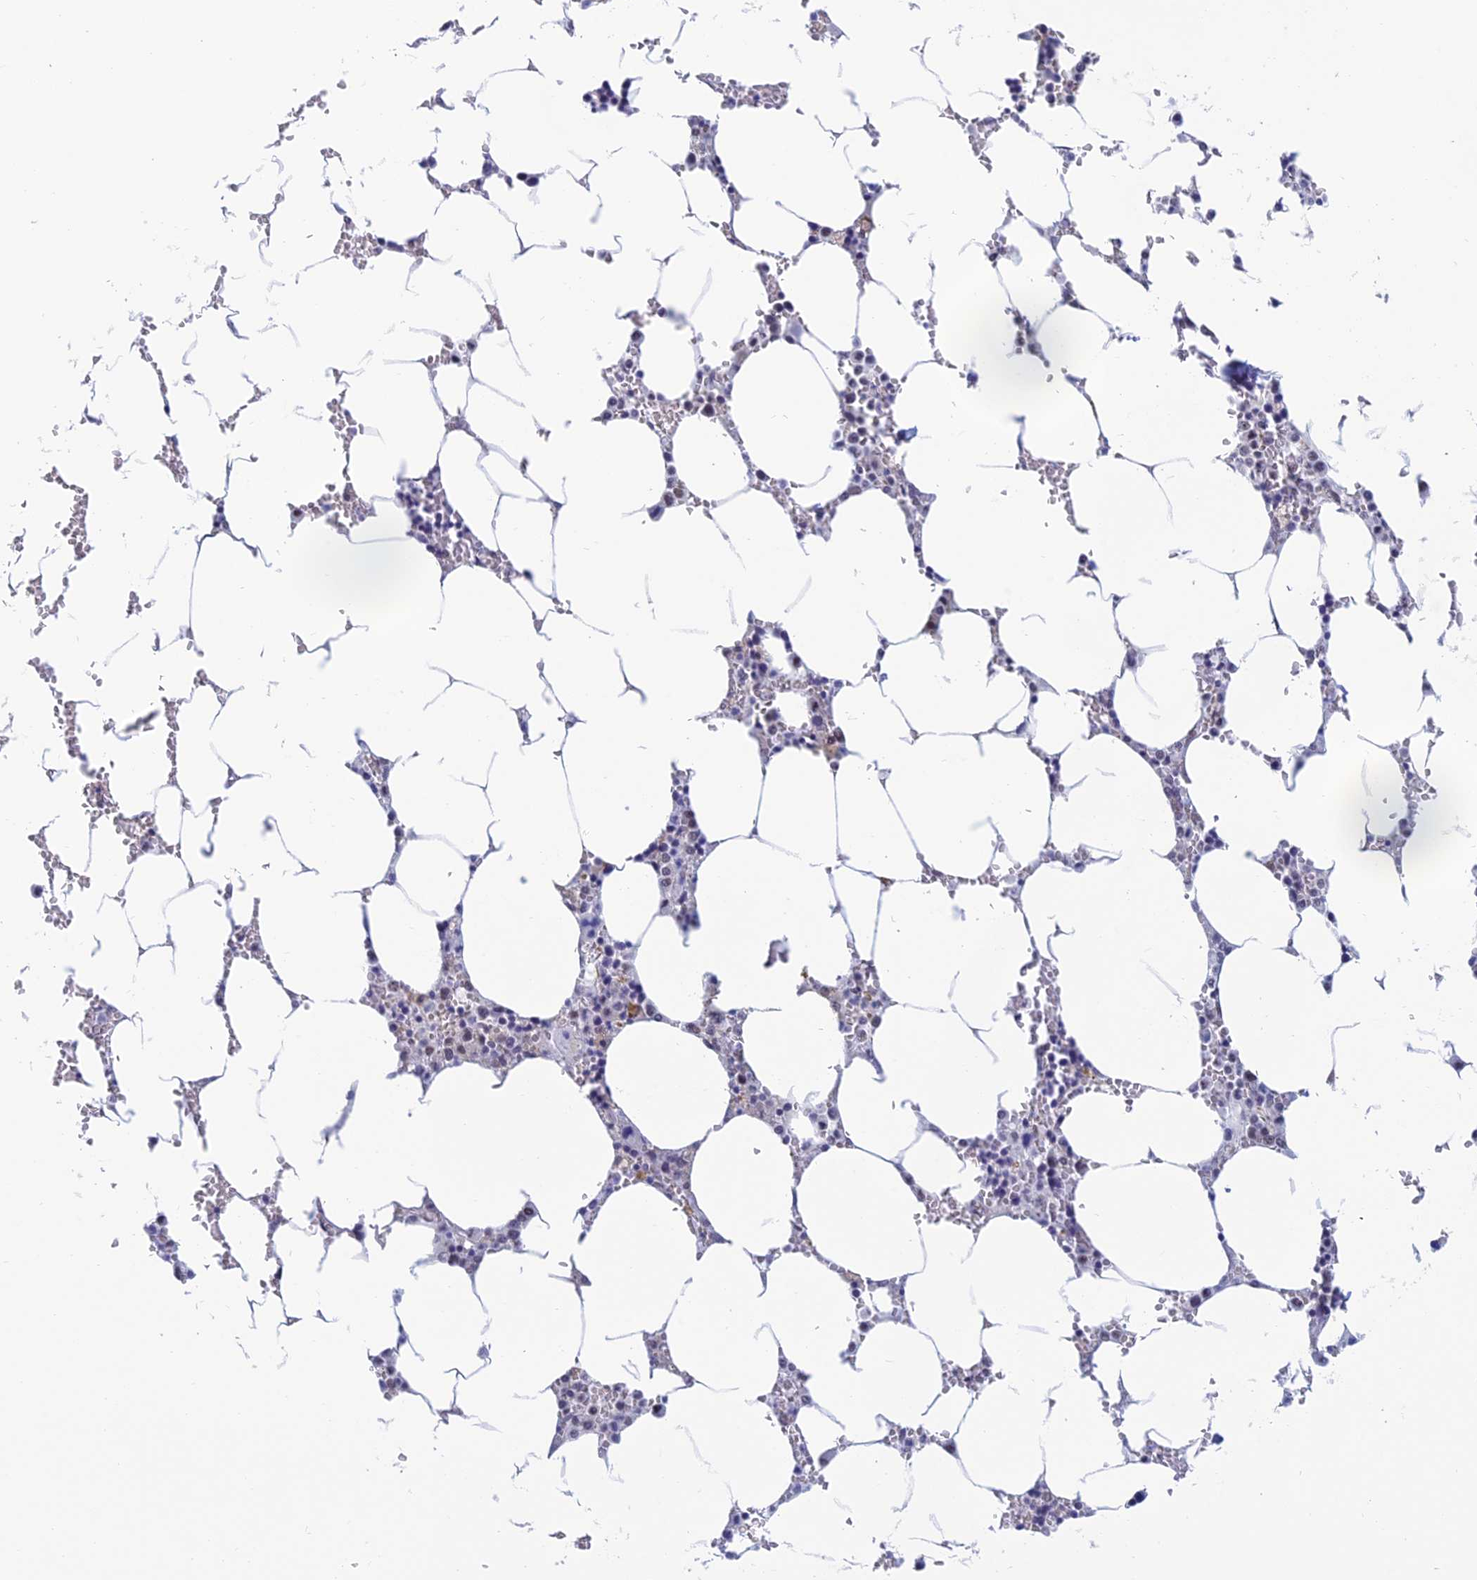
{"staining": {"intensity": "moderate", "quantity": "25%-75%", "location": "nuclear"}, "tissue": "bone marrow", "cell_type": "Hematopoietic cells", "image_type": "normal", "snomed": [{"axis": "morphology", "description": "Normal tissue, NOS"}, {"axis": "topography", "description": "Bone marrow"}], "caption": "Bone marrow was stained to show a protein in brown. There is medium levels of moderate nuclear staining in about 25%-75% of hematopoietic cells. (IHC, brightfield microscopy, high magnification).", "gene": "NABP2", "patient": {"sex": "male", "age": 70}}